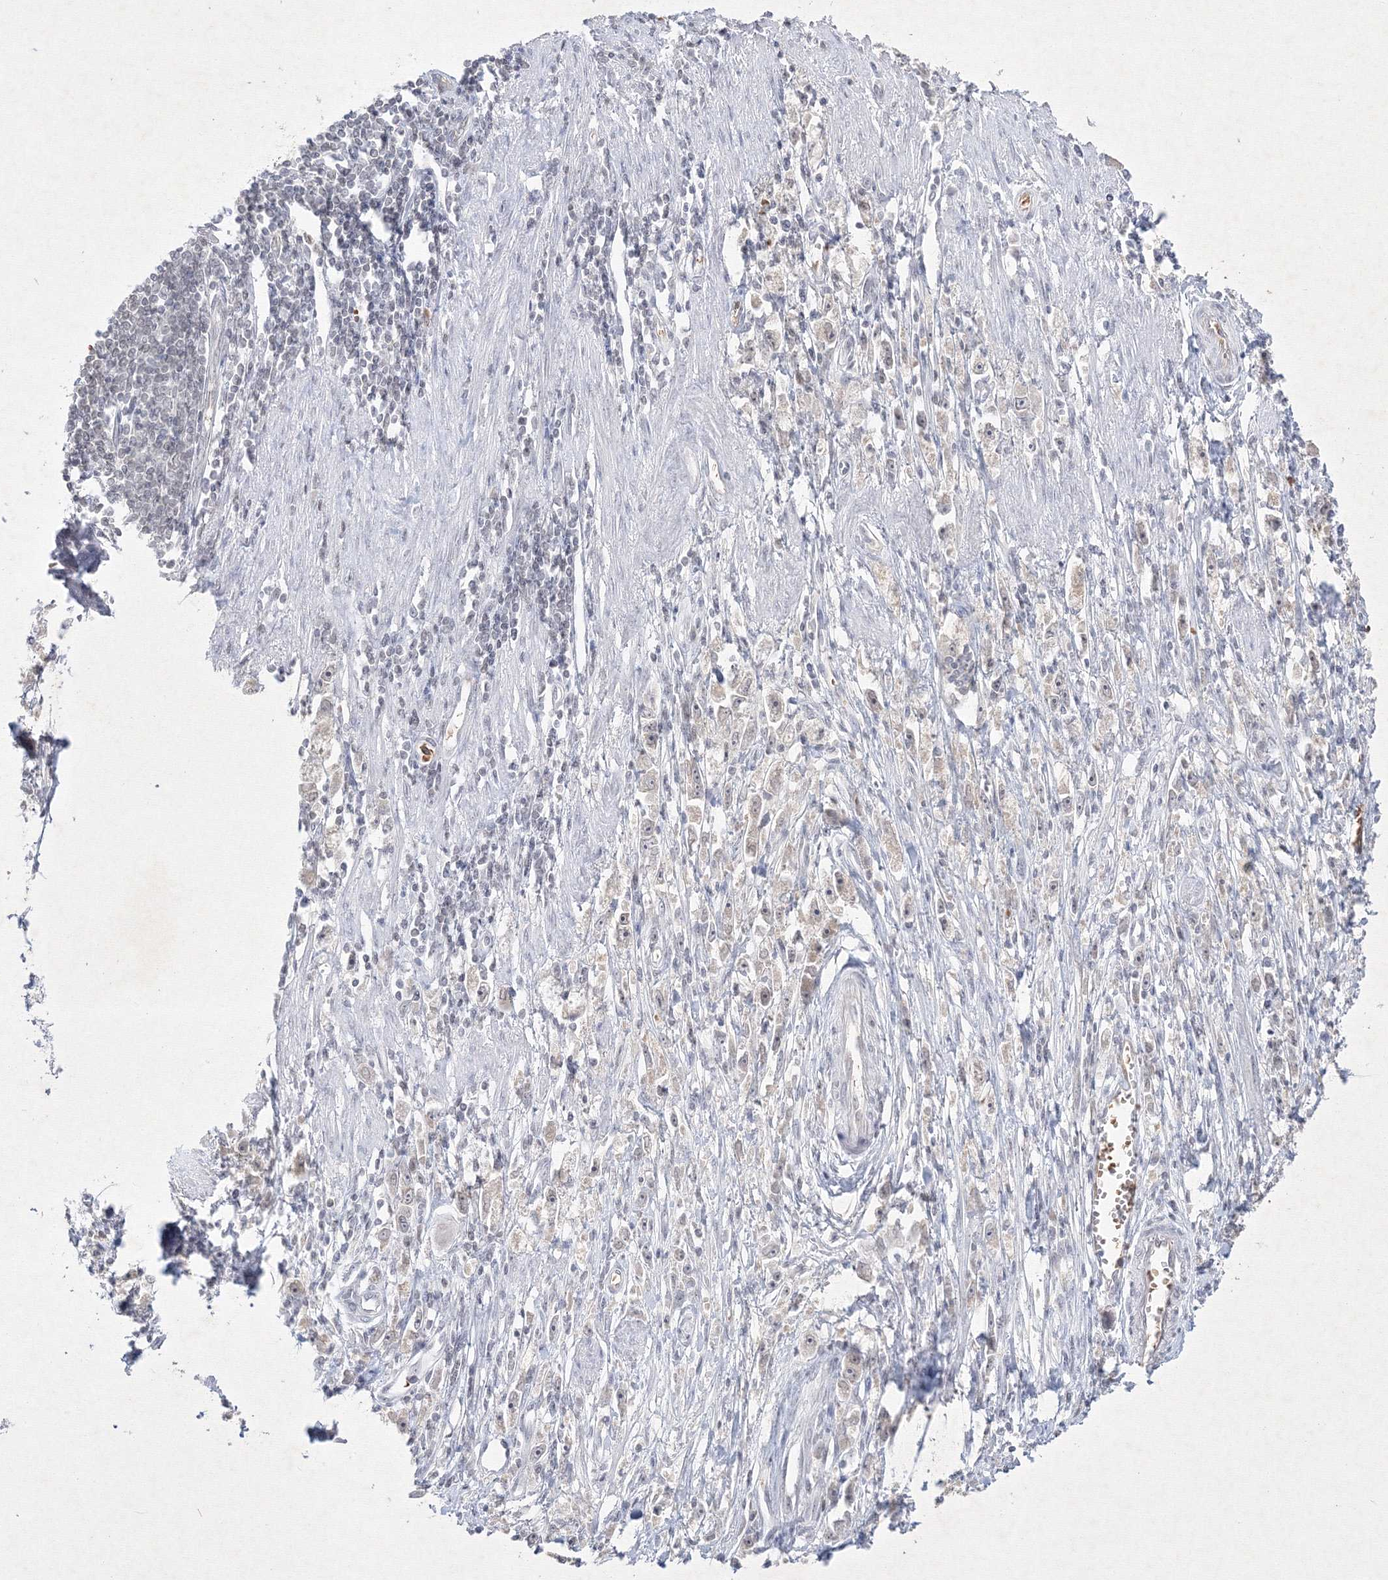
{"staining": {"intensity": "negative", "quantity": "none", "location": "none"}, "tissue": "stomach cancer", "cell_type": "Tumor cells", "image_type": "cancer", "snomed": [{"axis": "morphology", "description": "Adenocarcinoma, NOS"}, {"axis": "topography", "description": "Stomach"}], "caption": "This is a histopathology image of IHC staining of adenocarcinoma (stomach), which shows no expression in tumor cells.", "gene": "NXPE3", "patient": {"sex": "female", "age": 59}}